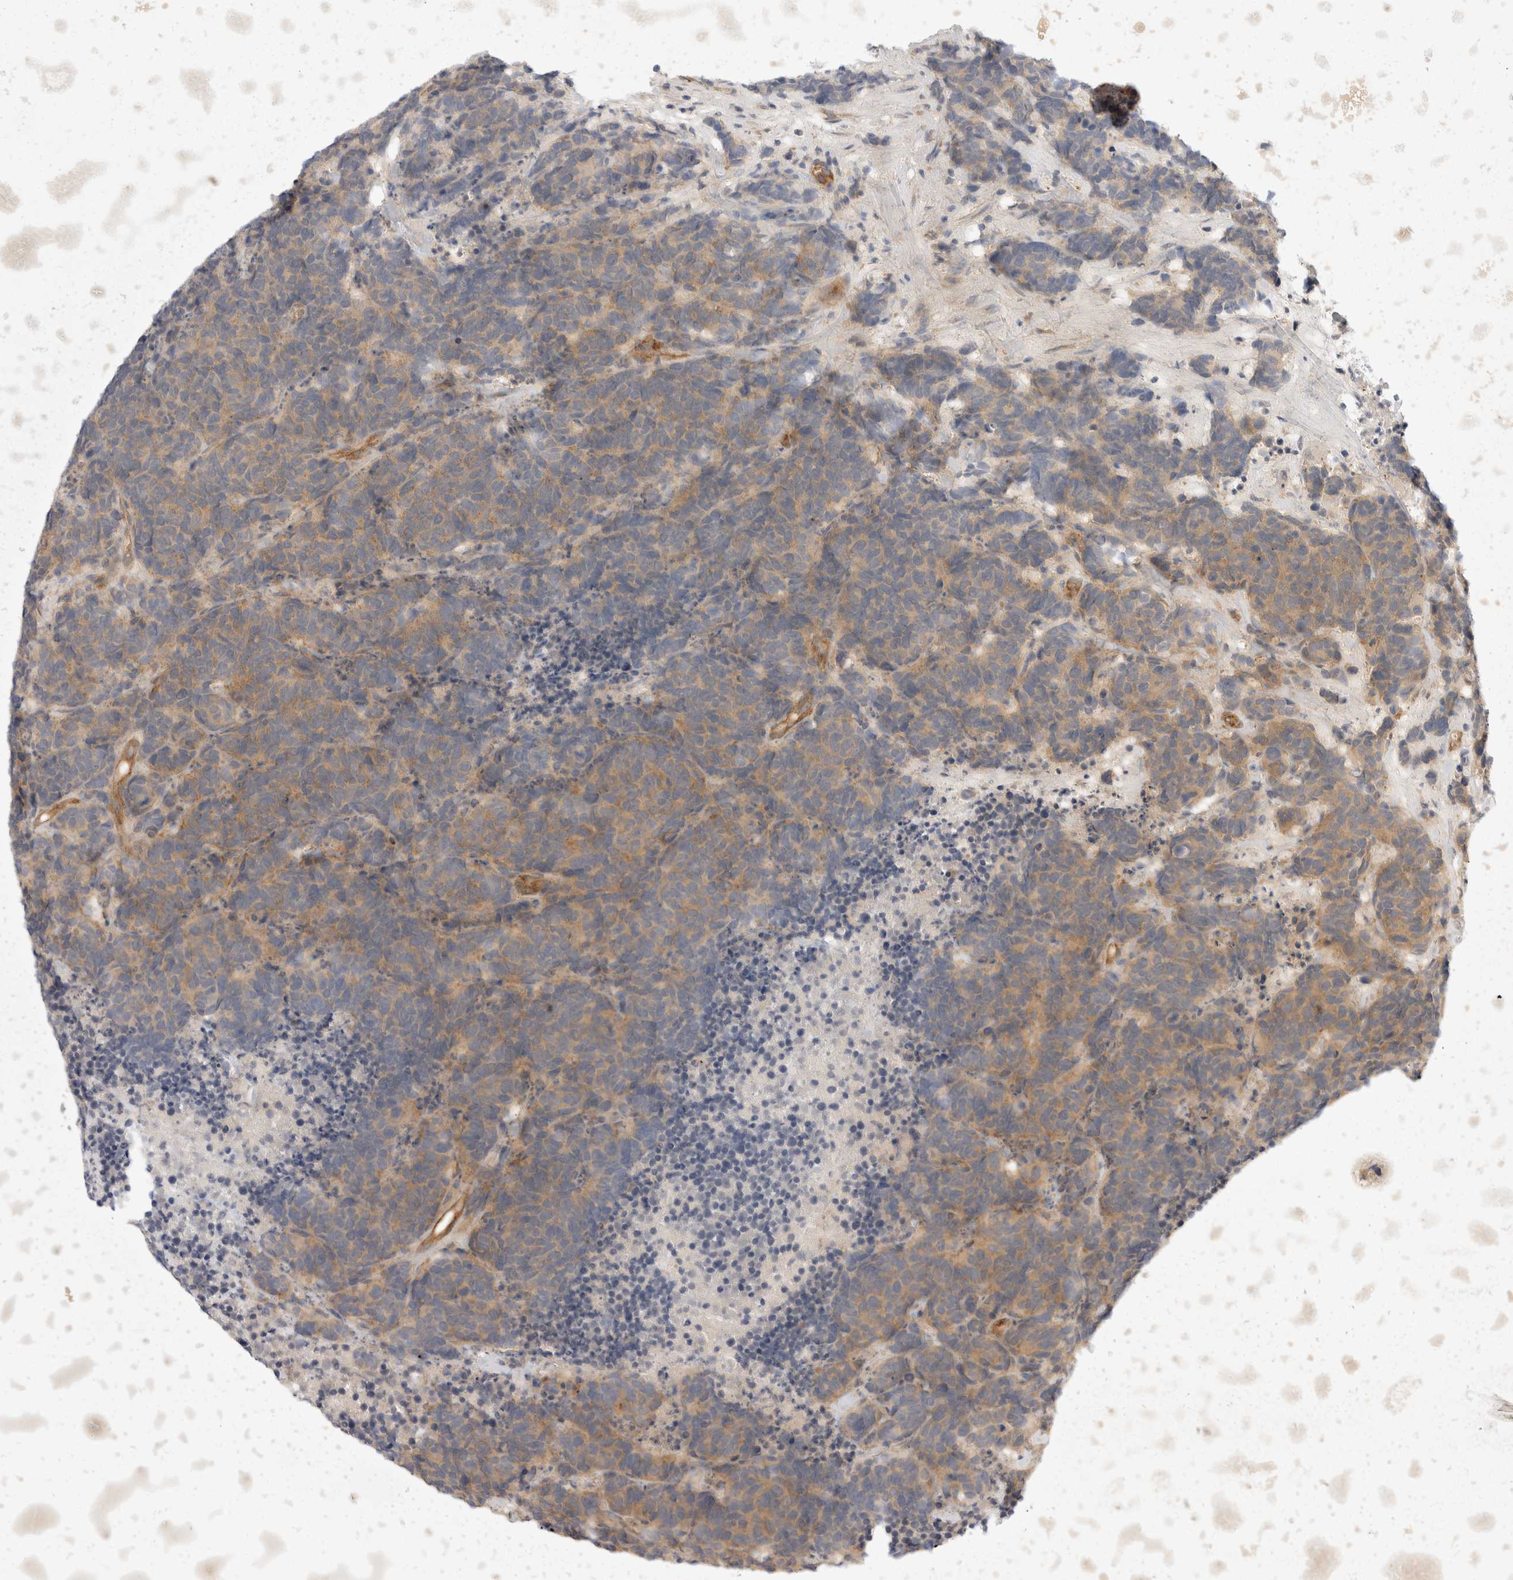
{"staining": {"intensity": "moderate", "quantity": "25%-75%", "location": "cytoplasmic/membranous"}, "tissue": "carcinoid", "cell_type": "Tumor cells", "image_type": "cancer", "snomed": [{"axis": "morphology", "description": "Carcinoma, NOS"}, {"axis": "morphology", "description": "Carcinoid, malignant, NOS"}, {"axis": "topography", "description": "Urinary bladder"}], "caption": "Immunohistochemistry (DAB) staining of carcinoid (malignant) reveals moderate cytoplasmic/membranous protein staining in approximately 25%-75% of tumor cells. (IHC, brightfield microscopy, high magnification).", "gene": "EIF4G3", "patient": {"sex": "male", "age": 57}}